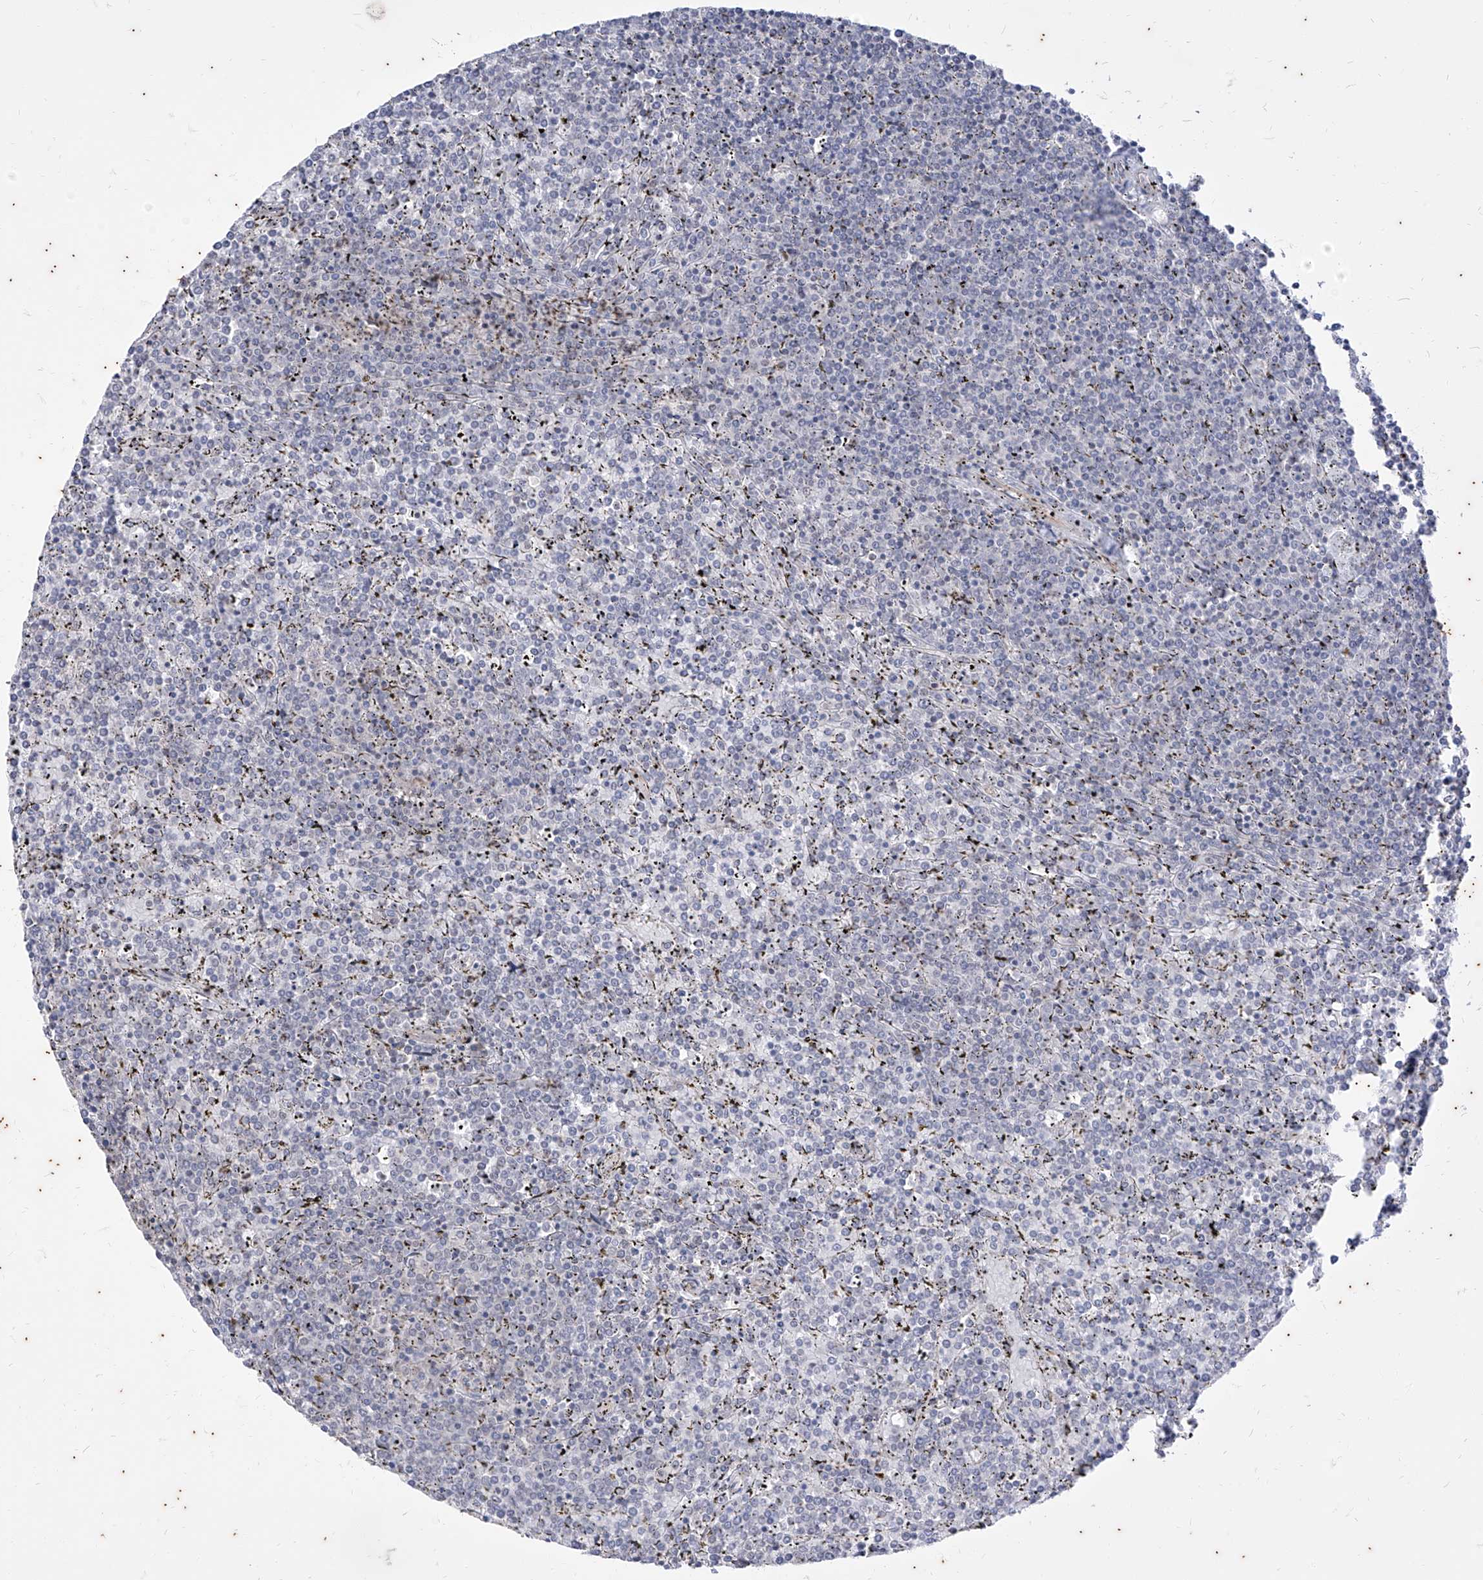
{"staining": {"intensity": "negative", "quantity": "none", "location": "none"}, "tissue": "lymphoma", "cell_type": "Tumor cells", "image_type": "cancer", "snomed": [{"axis": "morphology", "description": "Malignant lymphoma, non-Hodgkin's type, Low grade"}, {"axis": "topography", "description": "Spleen"}], "caption": "This is an immunohistochemistry histopathology image of human lymphoma. There is no staining in tumor cells.", "gene": "PHF20L1", "patient": {"sex": "female", "age": 19}}